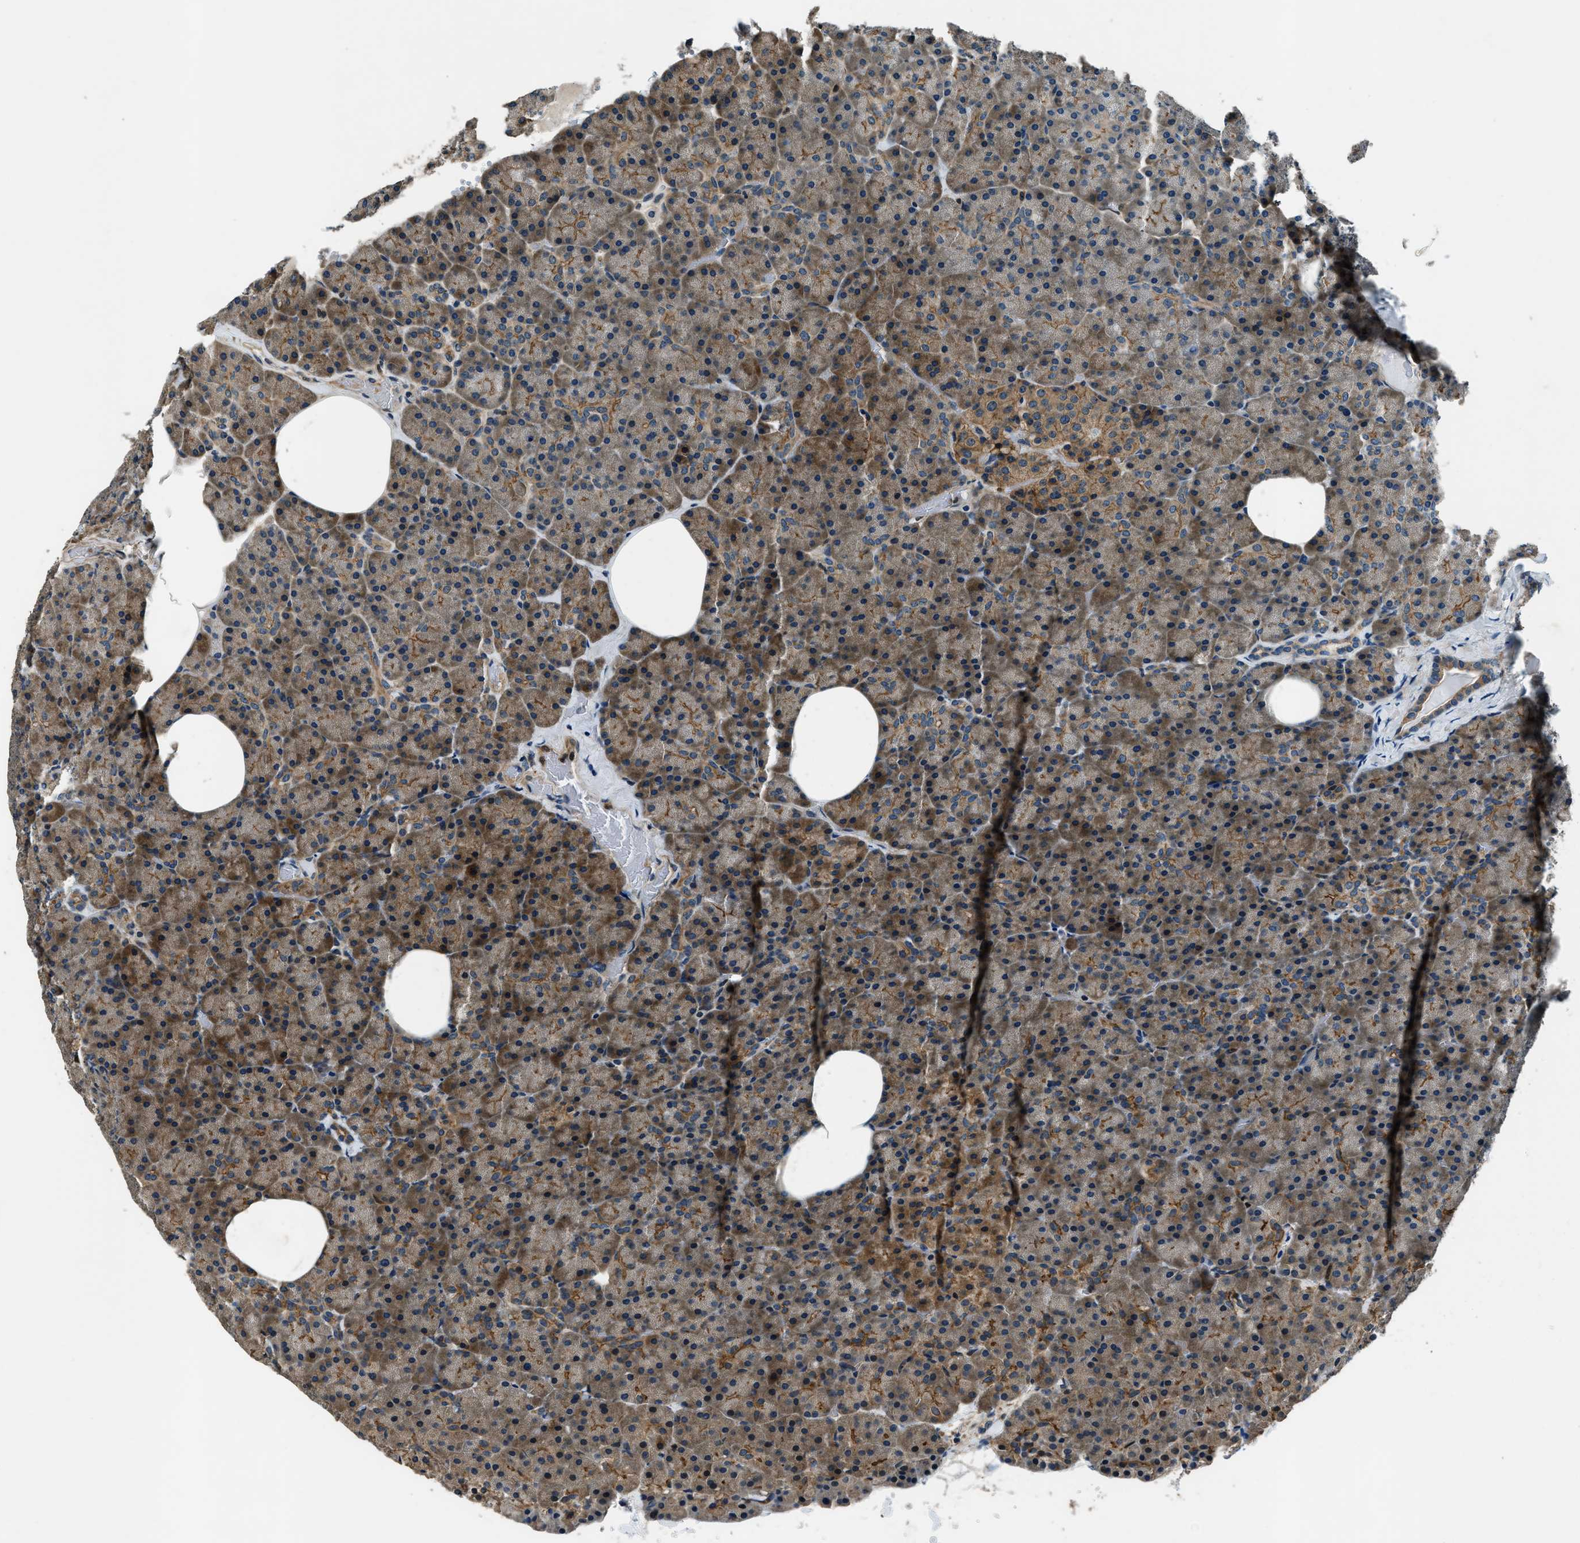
{"staining": {"intensity": "moderate", "quantity": "25%-75%", "location": "cytoplasmic/membranous"}, "tissue": "pancreas", "cell_type": "Exocrine glandular cells", "image_type": "normal", "snomed": [{"axis": "morphology", "description": "Normal tissue, NOS"}, {"axis": "topography", "description": "Pancreas"}], "caption": "Human pancreas stained for a protein (brown) shows moderate cytoplasmic/membranous positive positivity in approximately 25%-75% of exocrine glandular cells.", "gene": "ARHGEF11", "patient": {"sex": "female", "age": 35}}